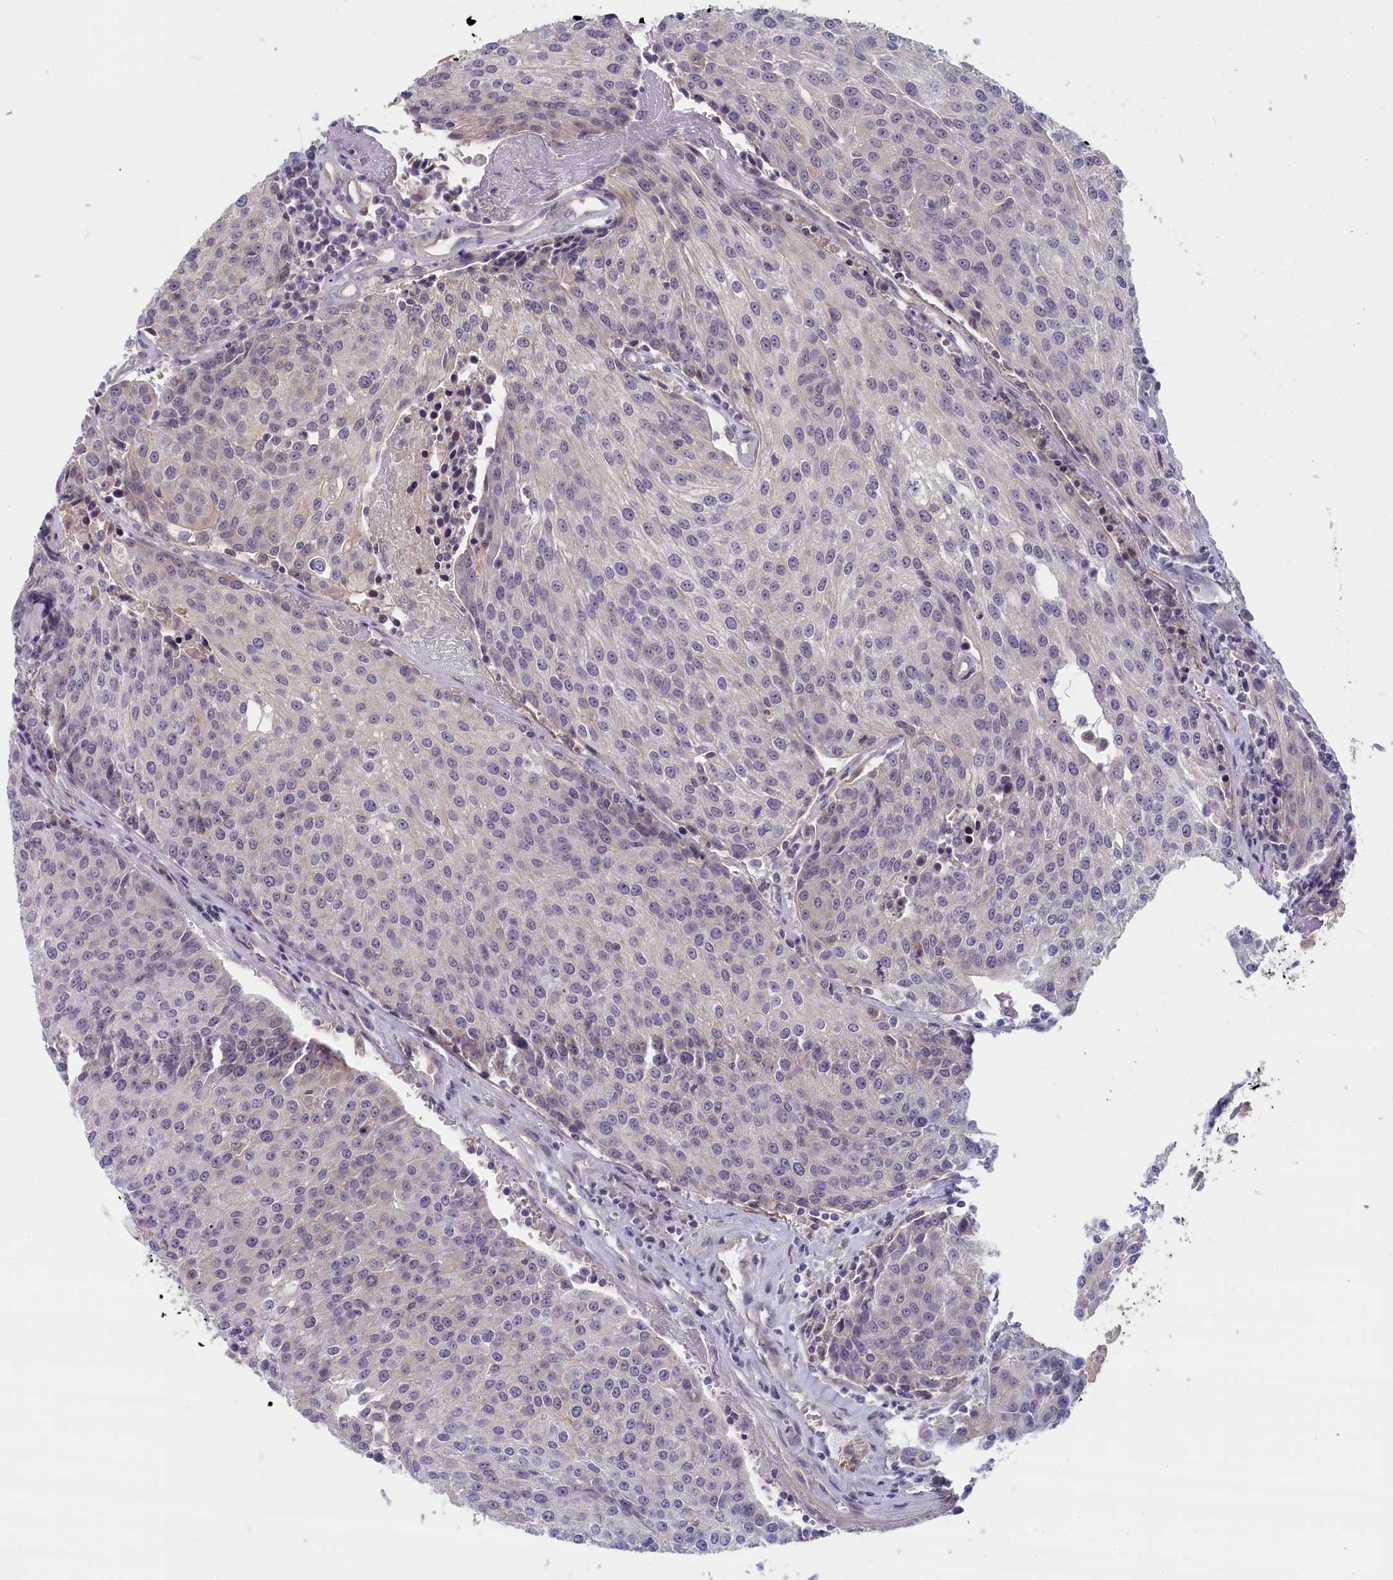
{"staining": {"intensity": "negative", "quantity": "none", "location": "none"}, "tissue": "urothelial cancer", "cell_type": "Tumor cells", "image_type": "cancer", "snomed": [{"axis": "morphology", "description": "Urothelial carcinoma, High grade"}, {"axis": "topography", "description": "Urinary bladder"}], "caption": "Immunohistochemistry of high-grade urothelial carcinoma displays no staining in tumor cells. Brightfield microscopy of IHC stained with DAB (brown) and hematoxylin (blue), captured at high magnification.", "gene": "TRPM4", "patient": {"sex": "female", "age": 85}}